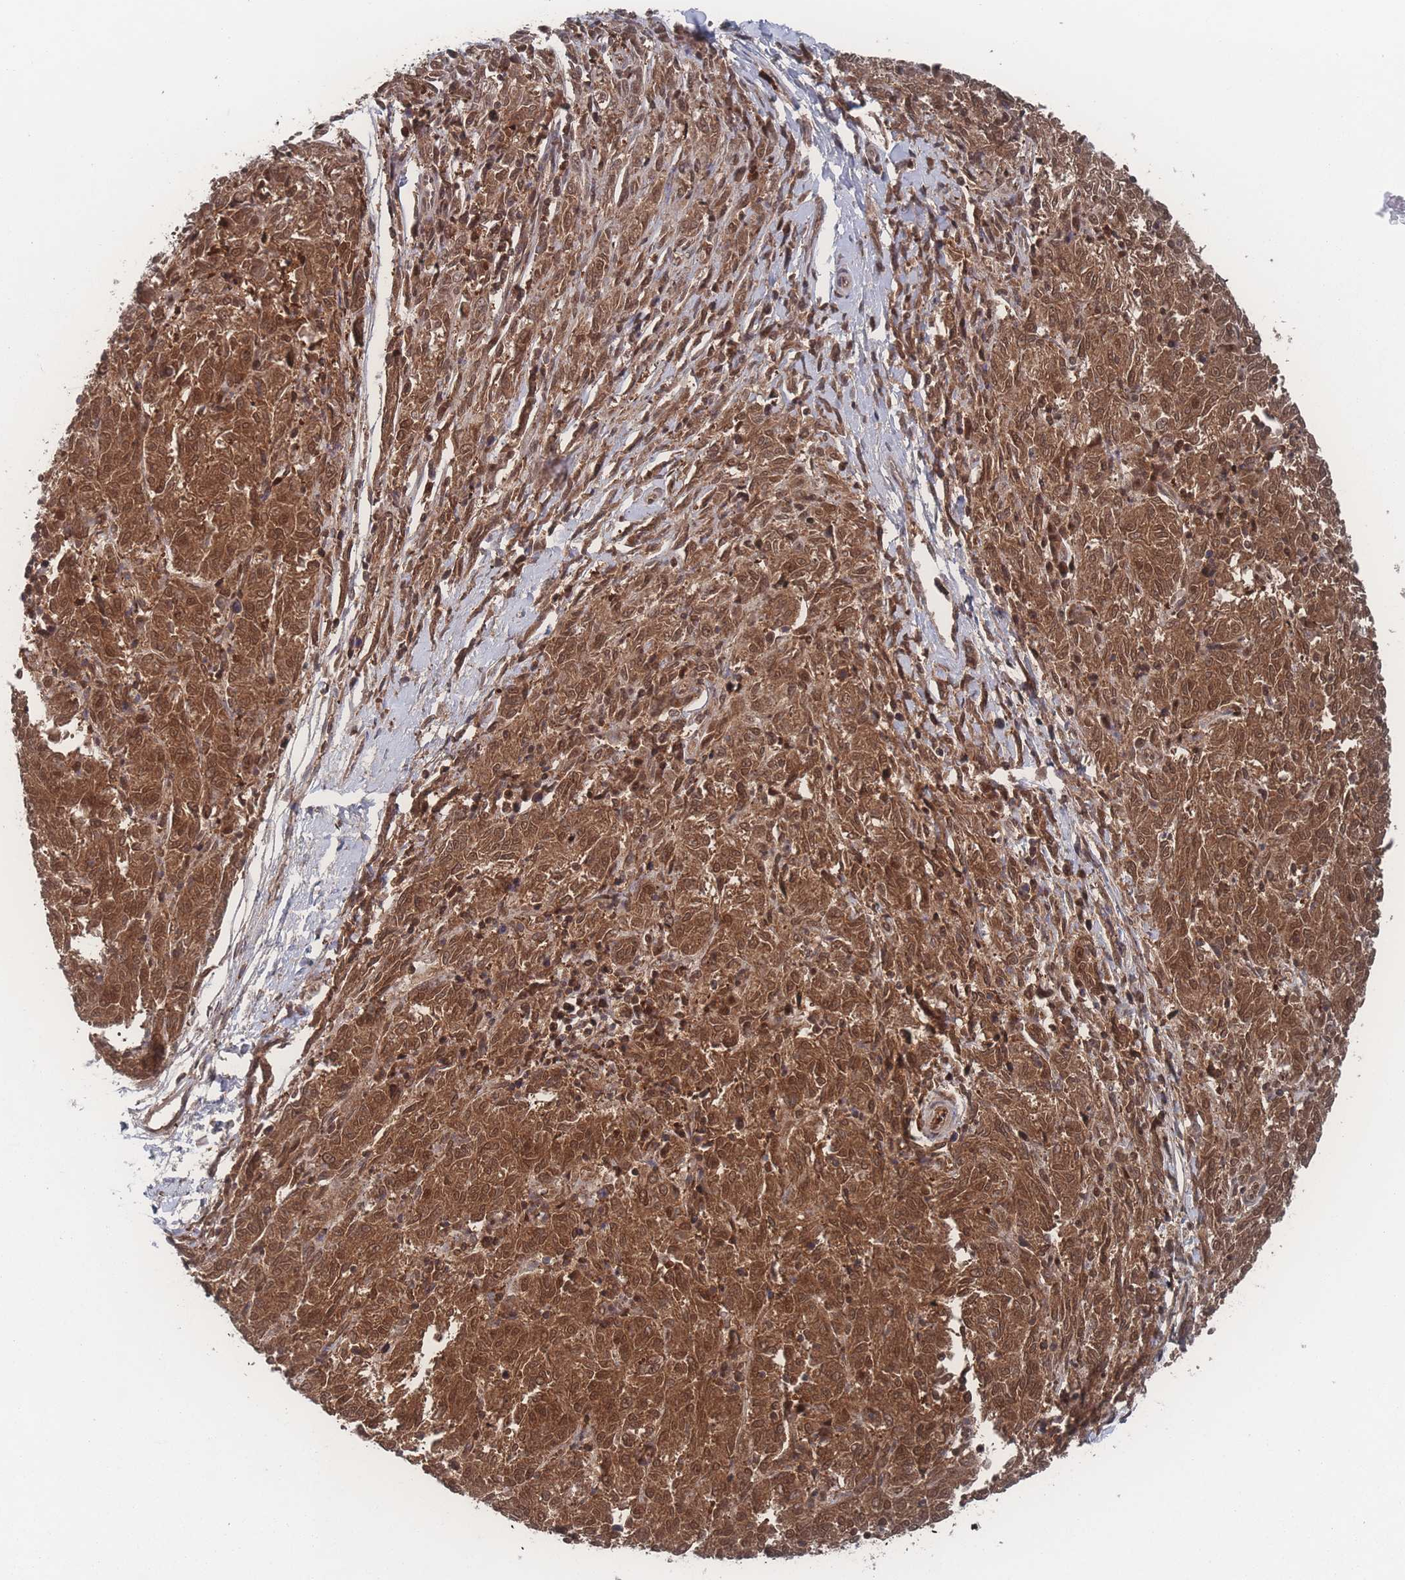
{"staining": {"intensity": "moderate", "quantity": ">75%", "location": "cytoplasmic/membranous,nuclear"}, "tissue": "melanoma", "cell_type": "Tumor cells", "image_type": "cancer", "snomed": [{"axis": "morphology", "description": "Malignant melanoma, NOS"}, {"axis": "topography", "description": "Skin"}], "caption": "About >75% of tumor cells in human malignant melanoma exhibit moderate cytoplasmic/membranous and nuclear protein positivity as visualized by brown immunohistochemical staining.", "gene": "PSMA1", "patient": {"sex": "female", "age": 72}}